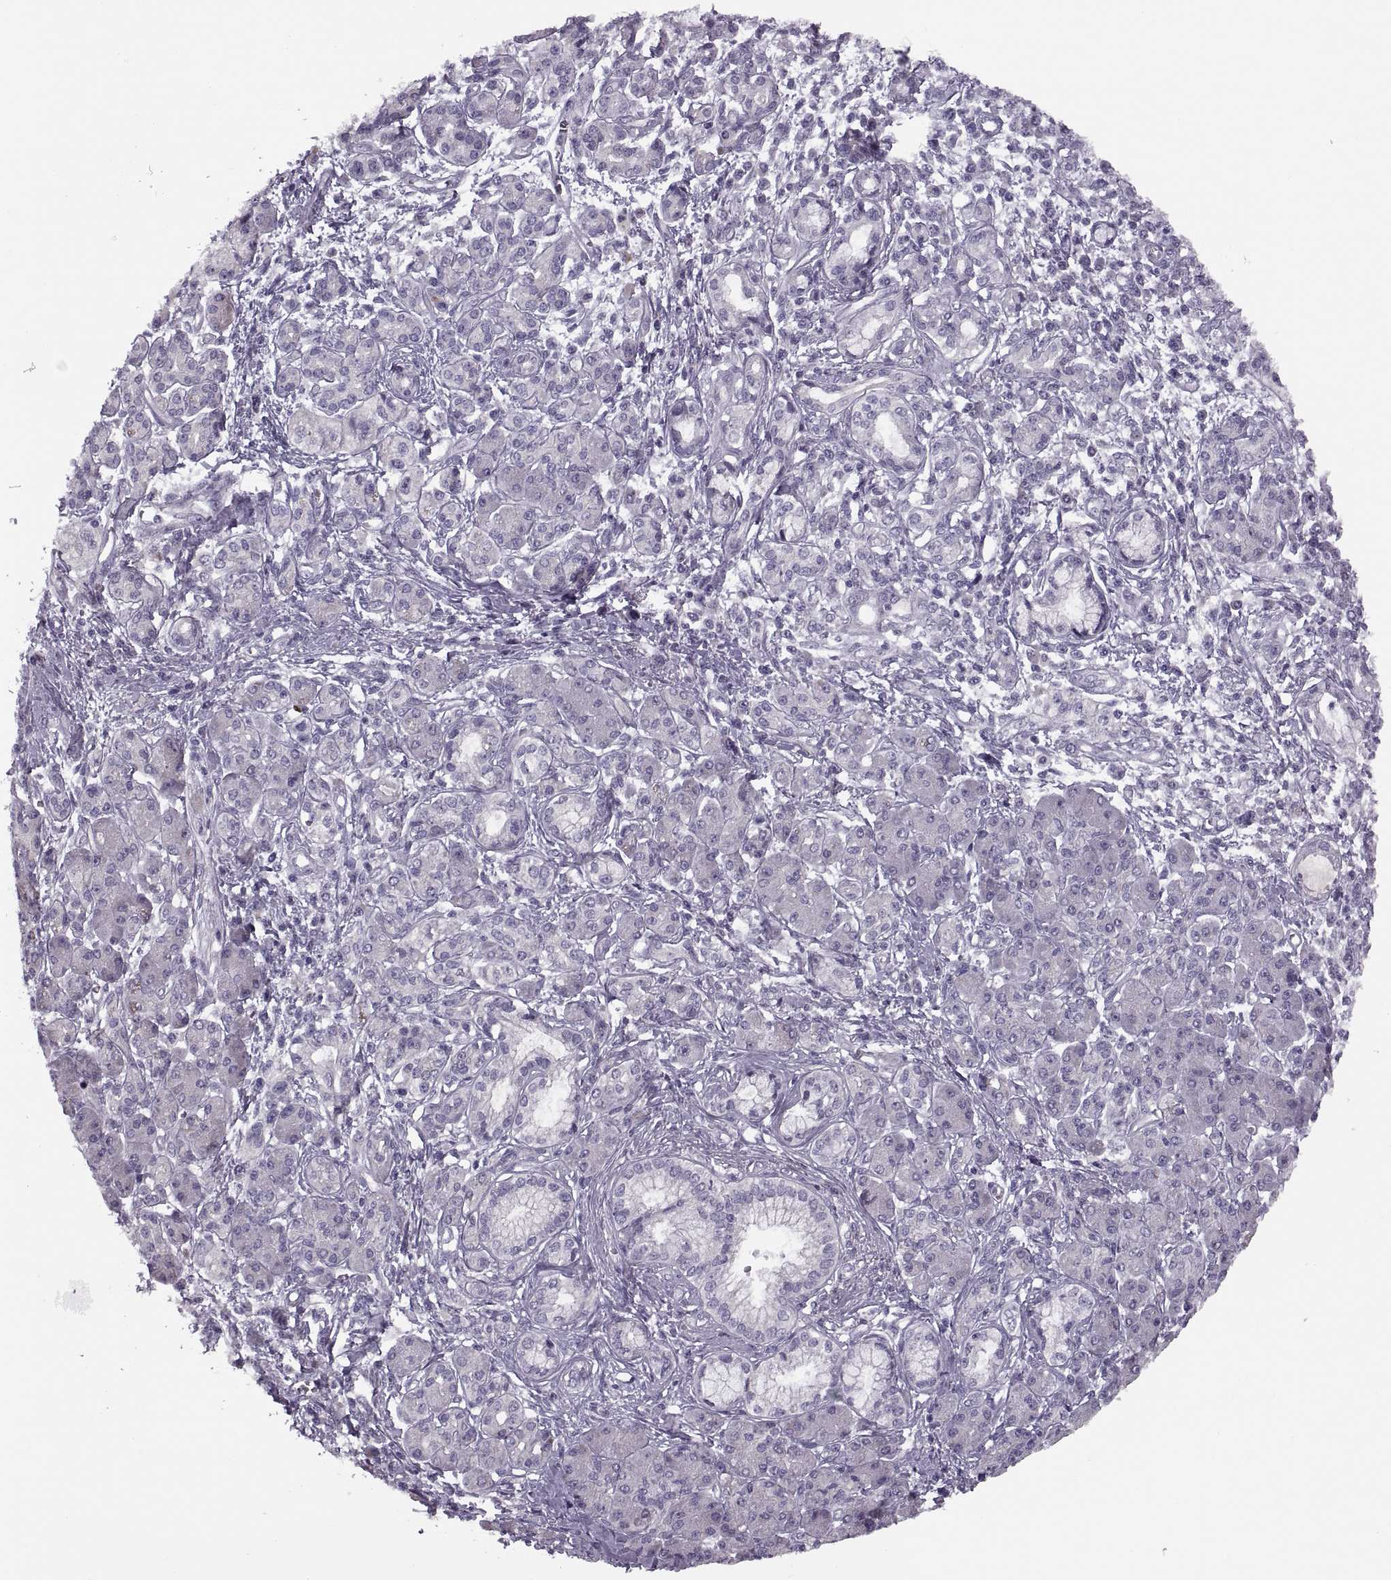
{"staining": {"intensity": "negative", "quantity": "none", "location": "none"}, "tissue": "pancreatic cancer", "cell_type": "Tumor cells", "image_type": "cancer", "snomed": [{"axis": "morphology", "description": "Adenocarcinoma, NOS"}, {"axis": "topography", "description": "Pancreas"}], "caption": "Protein analysis of adenocarcinoma (pancreatic) exhibits no significant positivity in tumor cells.", "gene": "PRSS54", "patient": {"sex": "male", "age": 70}}